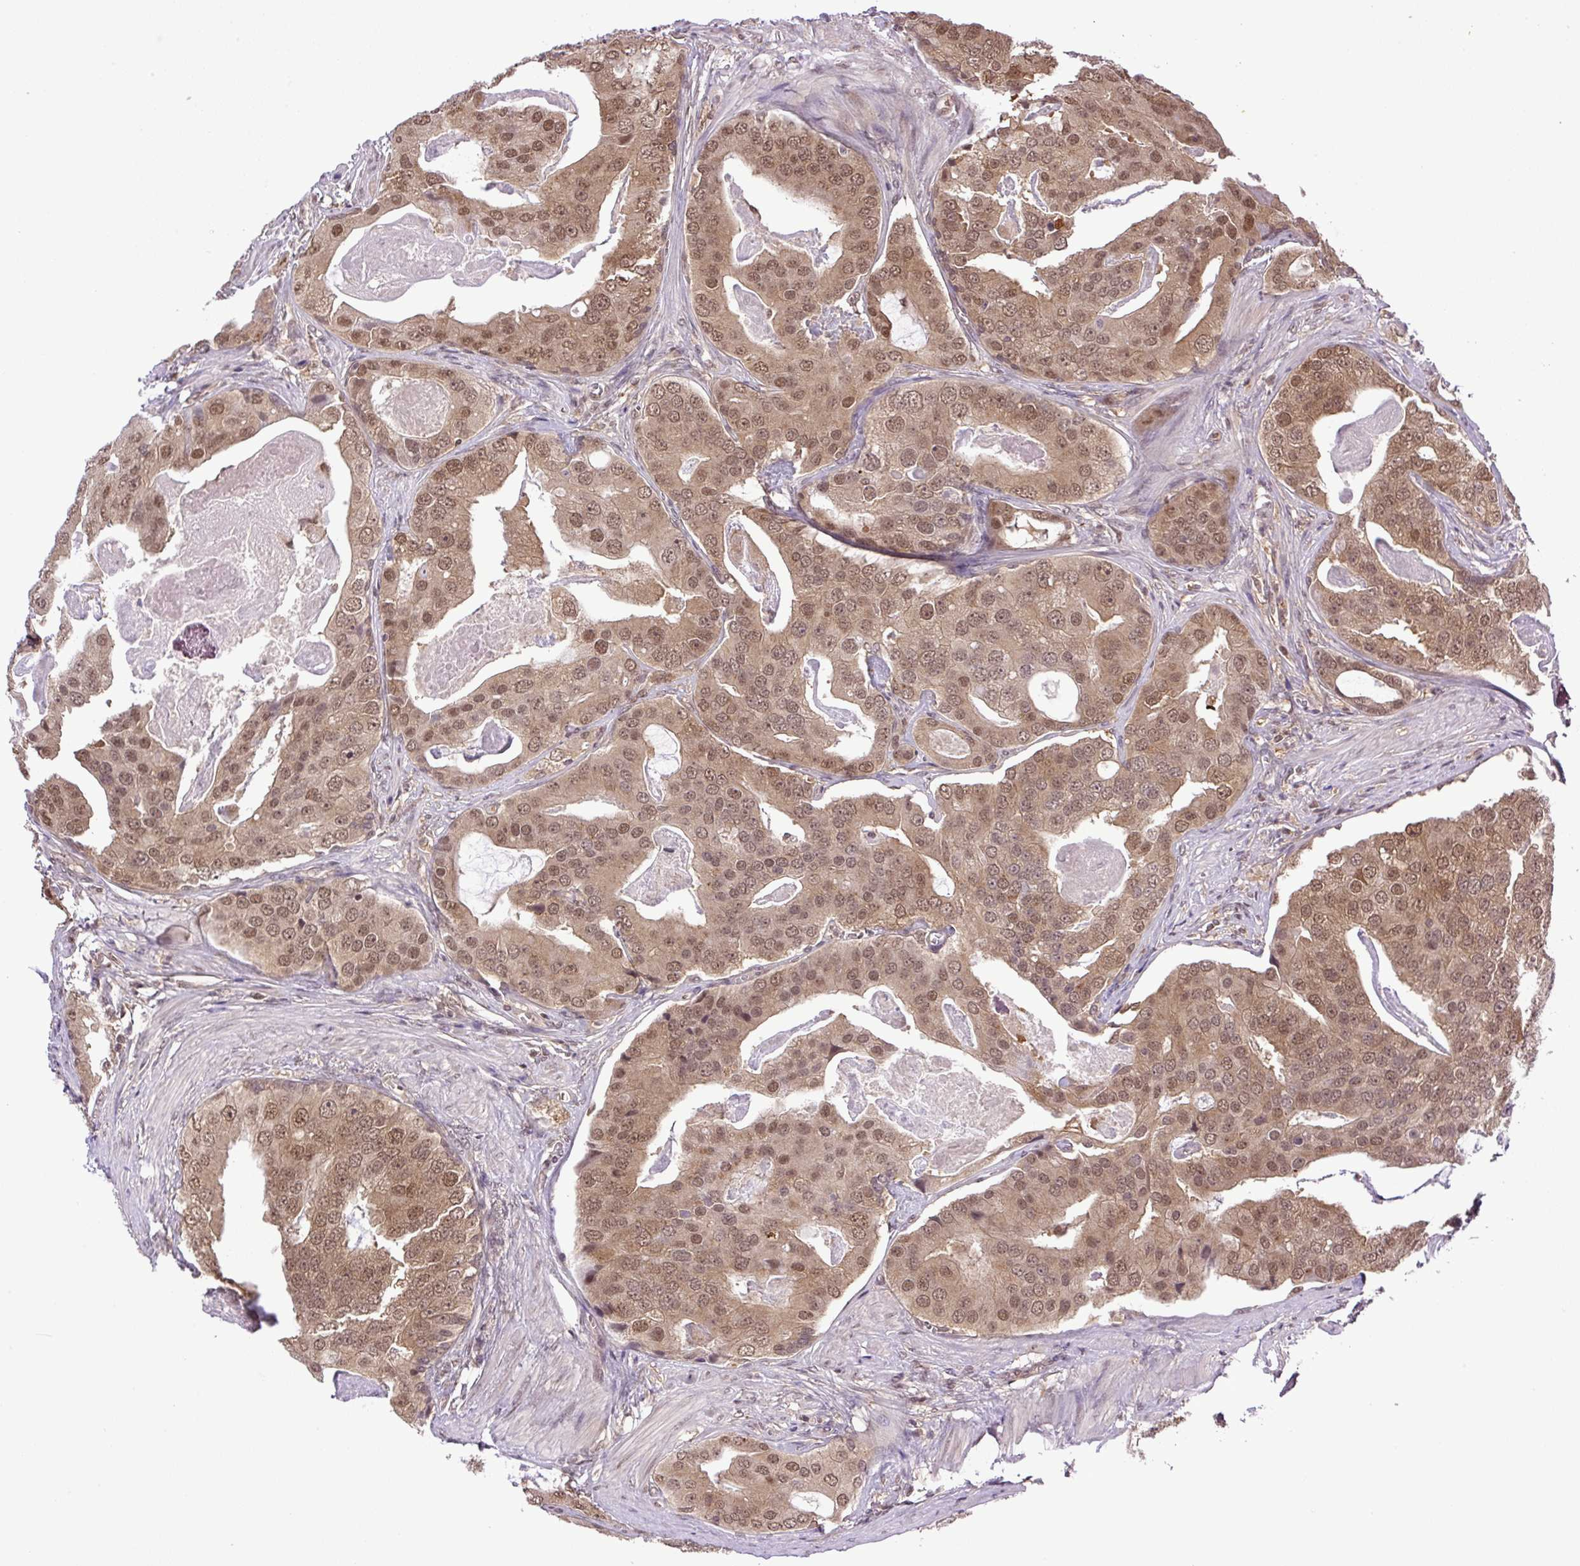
{"staining": {"intensity": "moderate", "quantity": ">75%", "location": "cytoplasmic/membranous,nuclear"}, "tissue": "prostate cancer", "cell_type": "Tumor cells", "image_type": "cancer", "snomed": [{"axis": "morphology", "description": "Adenocarcinoma, High grade"}, {"axis": "topography", "description": "Prostate"}], "caption": "A brown stain labels moderate cytoplasmic/membranous and nuclear positivity of a protein in human prostate cancer (high-grade adenocarcinoma) tumor cells.", "gene": "SGTA", "patient": {"sex": "male", "age": 71}}